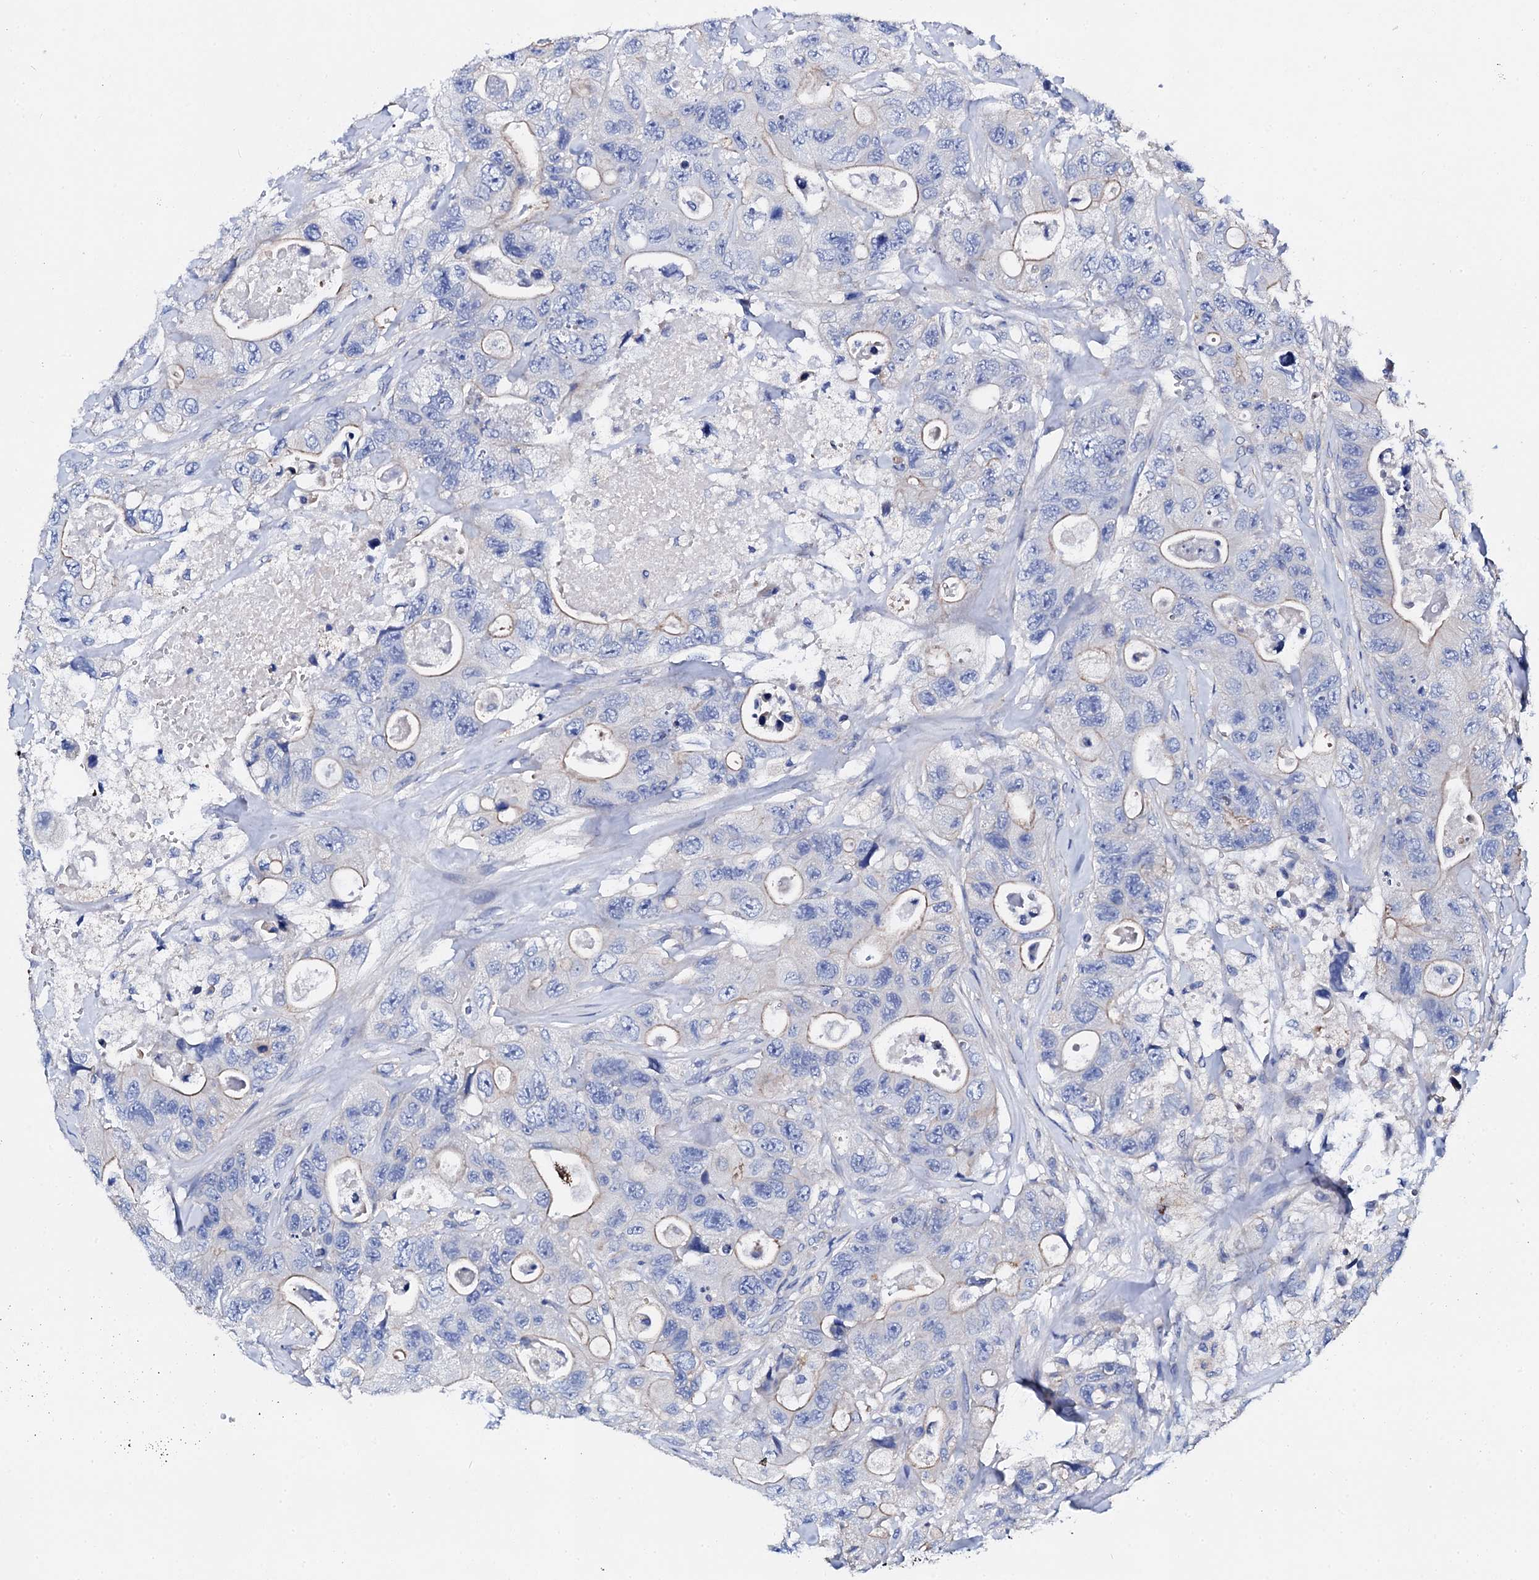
{"staining": {"intensity": "negative", "quantity": "none", "location": "none"}, "tissue": "colorectal cancer", "cell_type": "Tumor cells", "image_type": "cancer", "snomed": [{"axis": "morphology", "description": "Adenocarcinoma, NOS"}, {"axis": "topography", "description": "Colon"}], "caption": "This is an IHC photomicrograph of human colorectal adenocarcinoma. There is no expression in tumor cells.", "gene": "KLHL32", "patient": {"sex": "female", "age": 46}}